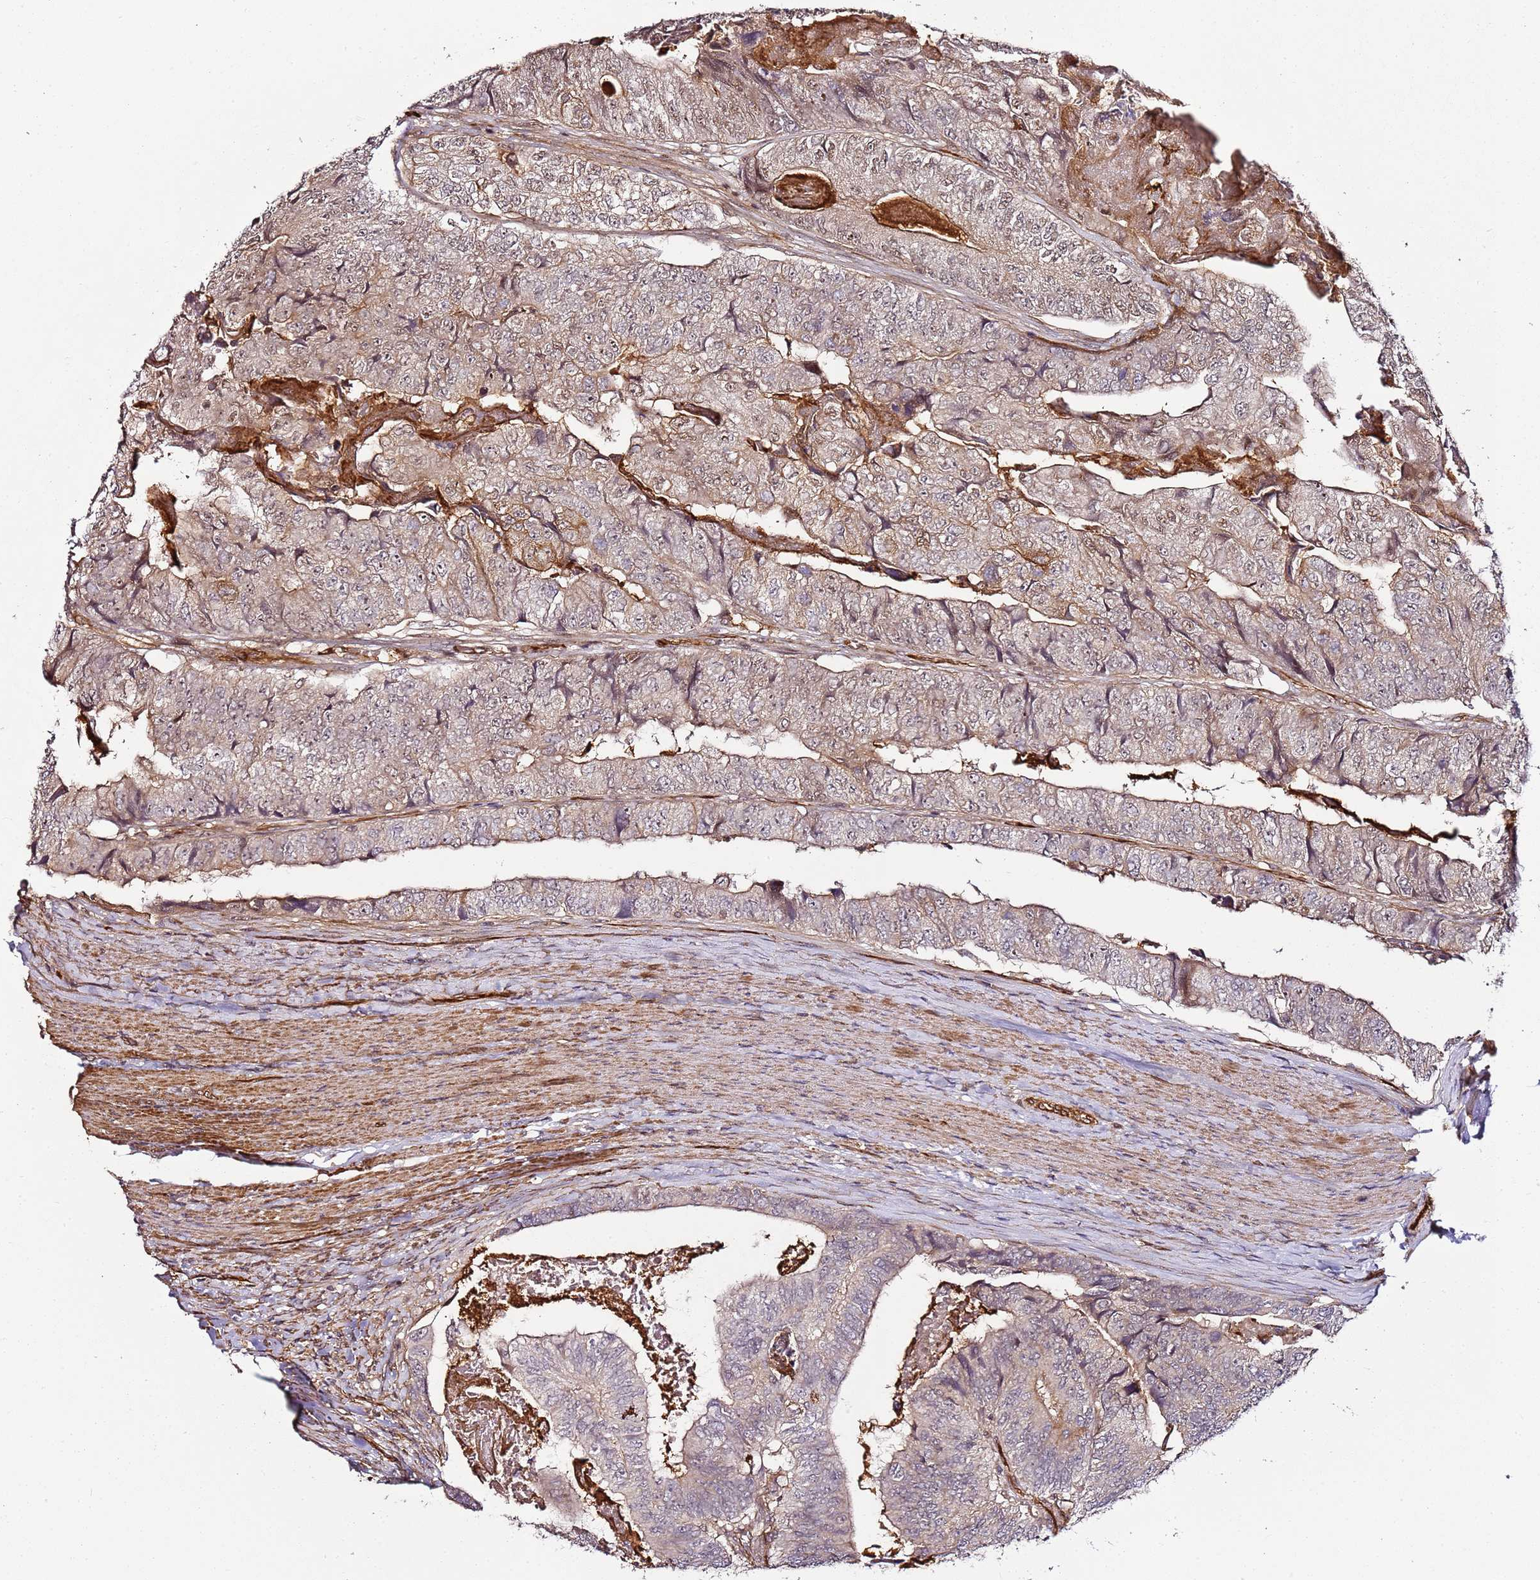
{"staining": {"intensity": "weak", "quantity": ">75%", "location": "cytoplasmic/membranous,nuclear"}, "tissue": "colorectal cancer", "cell_type": "Tumor cells", "image_type": "cancer", "snomed": [{"axis": "morphology", "description": "Adenocarcinoma, NOS"}, {"axis": "topography", "description": "Colon"}], "caption": "Adenocarcinoma (colorectal) stained for a protein exhibits weak cytoplasmic/membranous and nuclear positivity in tumor cells. (Stains: DAB (3,3'-diaminobenzidine) in brown, nuclei in blue, Microscopy: brightfield microscopy at high magnification).", "gene": "CCNYL1", "patient": {"sex": "female", "age": 67}}